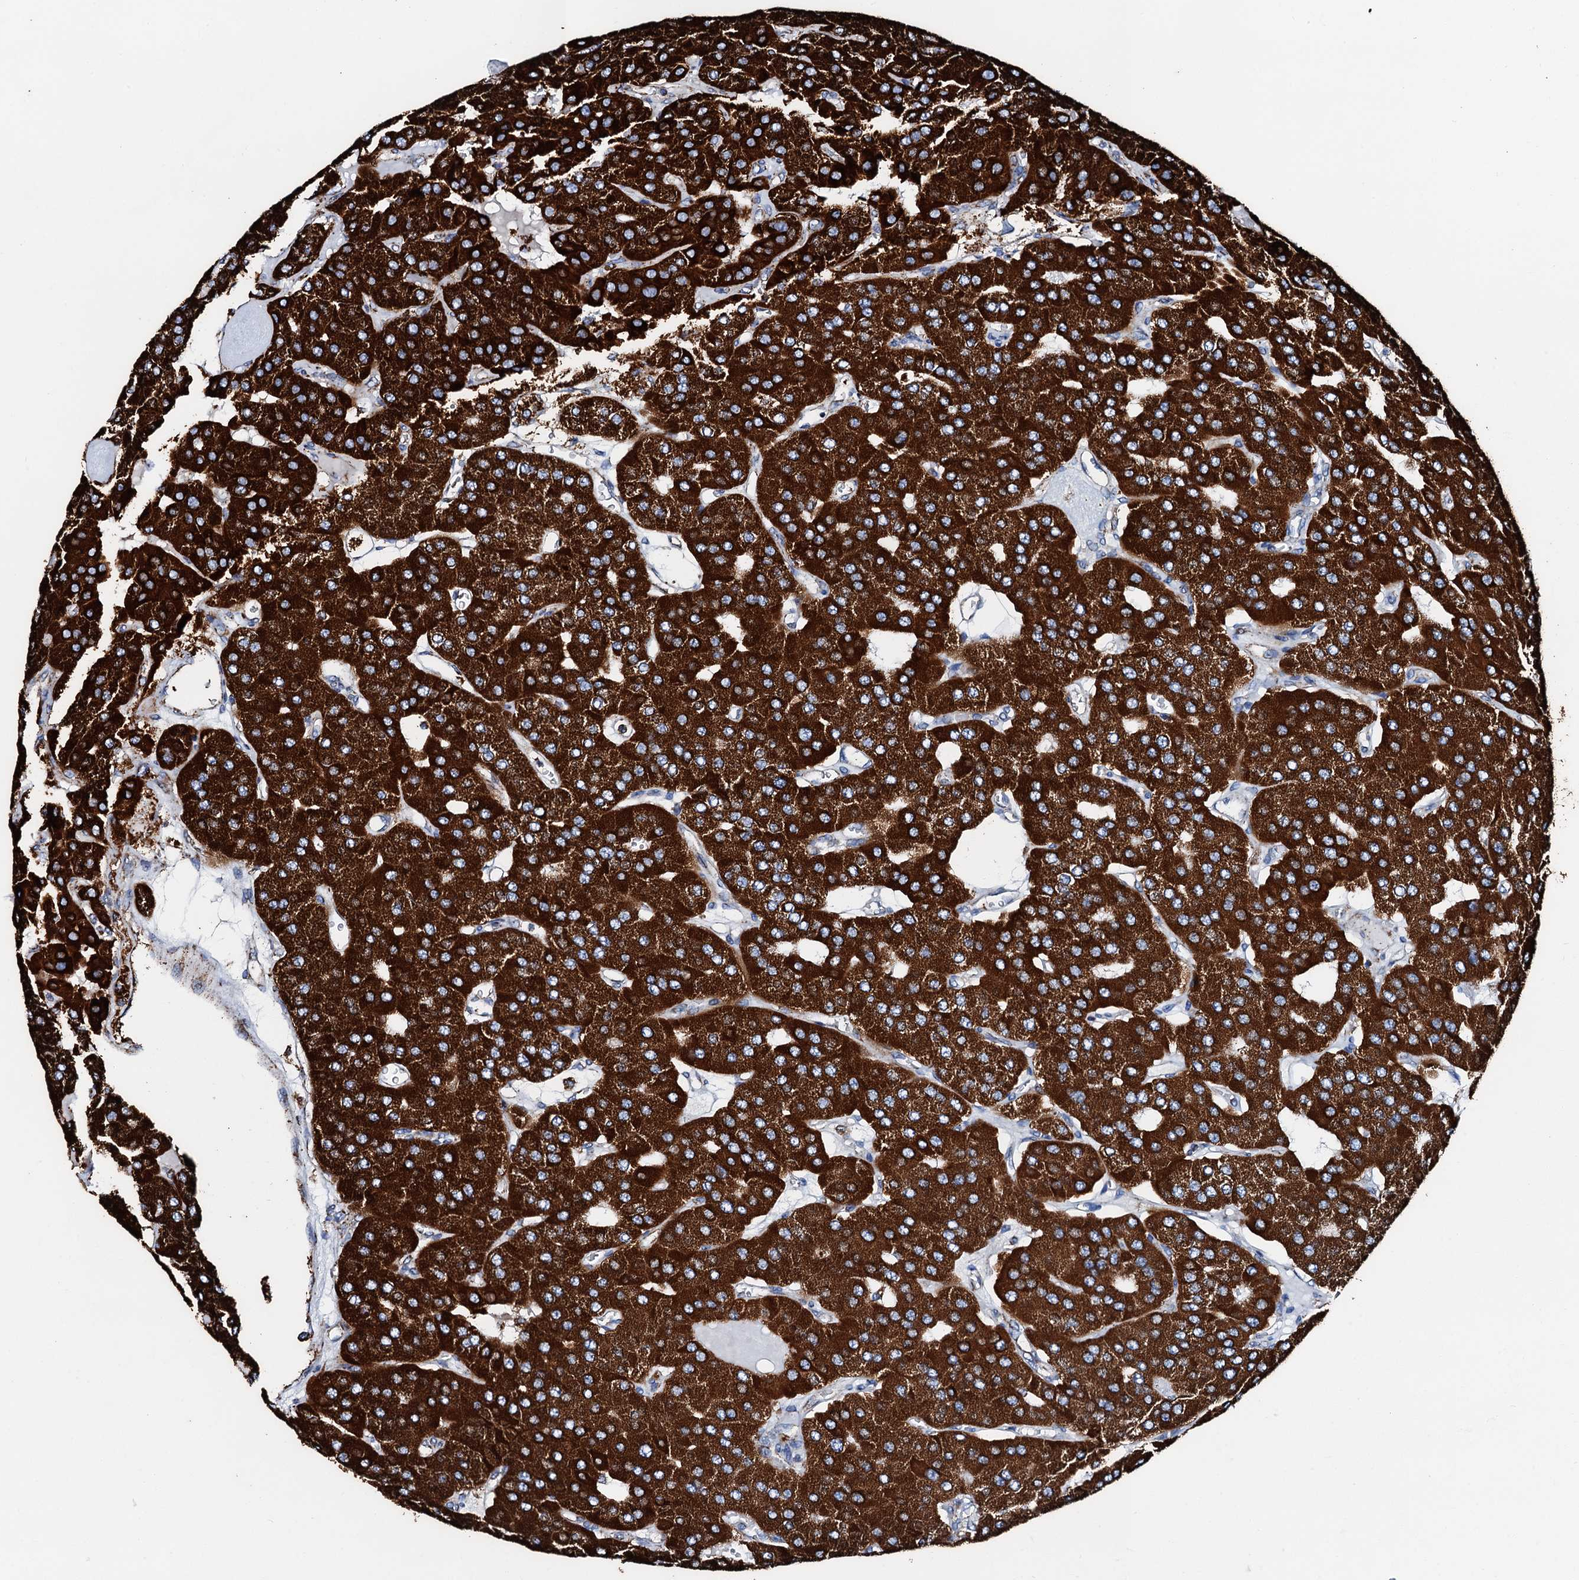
{"staining": {"intensity": "strong", "quantity": ">75%", "location": "cytoplasmic/membranous"}, "tissue": "parathyroid gland", "cell_type": "Glandular cells", "image_type": "normal", "snomed": [{"axis": "morphology", "description": "Normal tissue, NOS"}, {"axis": "morphology", "description": "Adenoma, NOS"}, {"axis": "topography", "description": "Parathyroid gland"}], "caption": "Immunohistochemistry (DAB (3,3'-diaminobenzidine)) staining of normal parathyroid gland displays strong cytoplasmic/membranous protein staining in about >75% of glandular cells.", "gene": "HADH", "patient": {"sex": "female", "age": 86}}